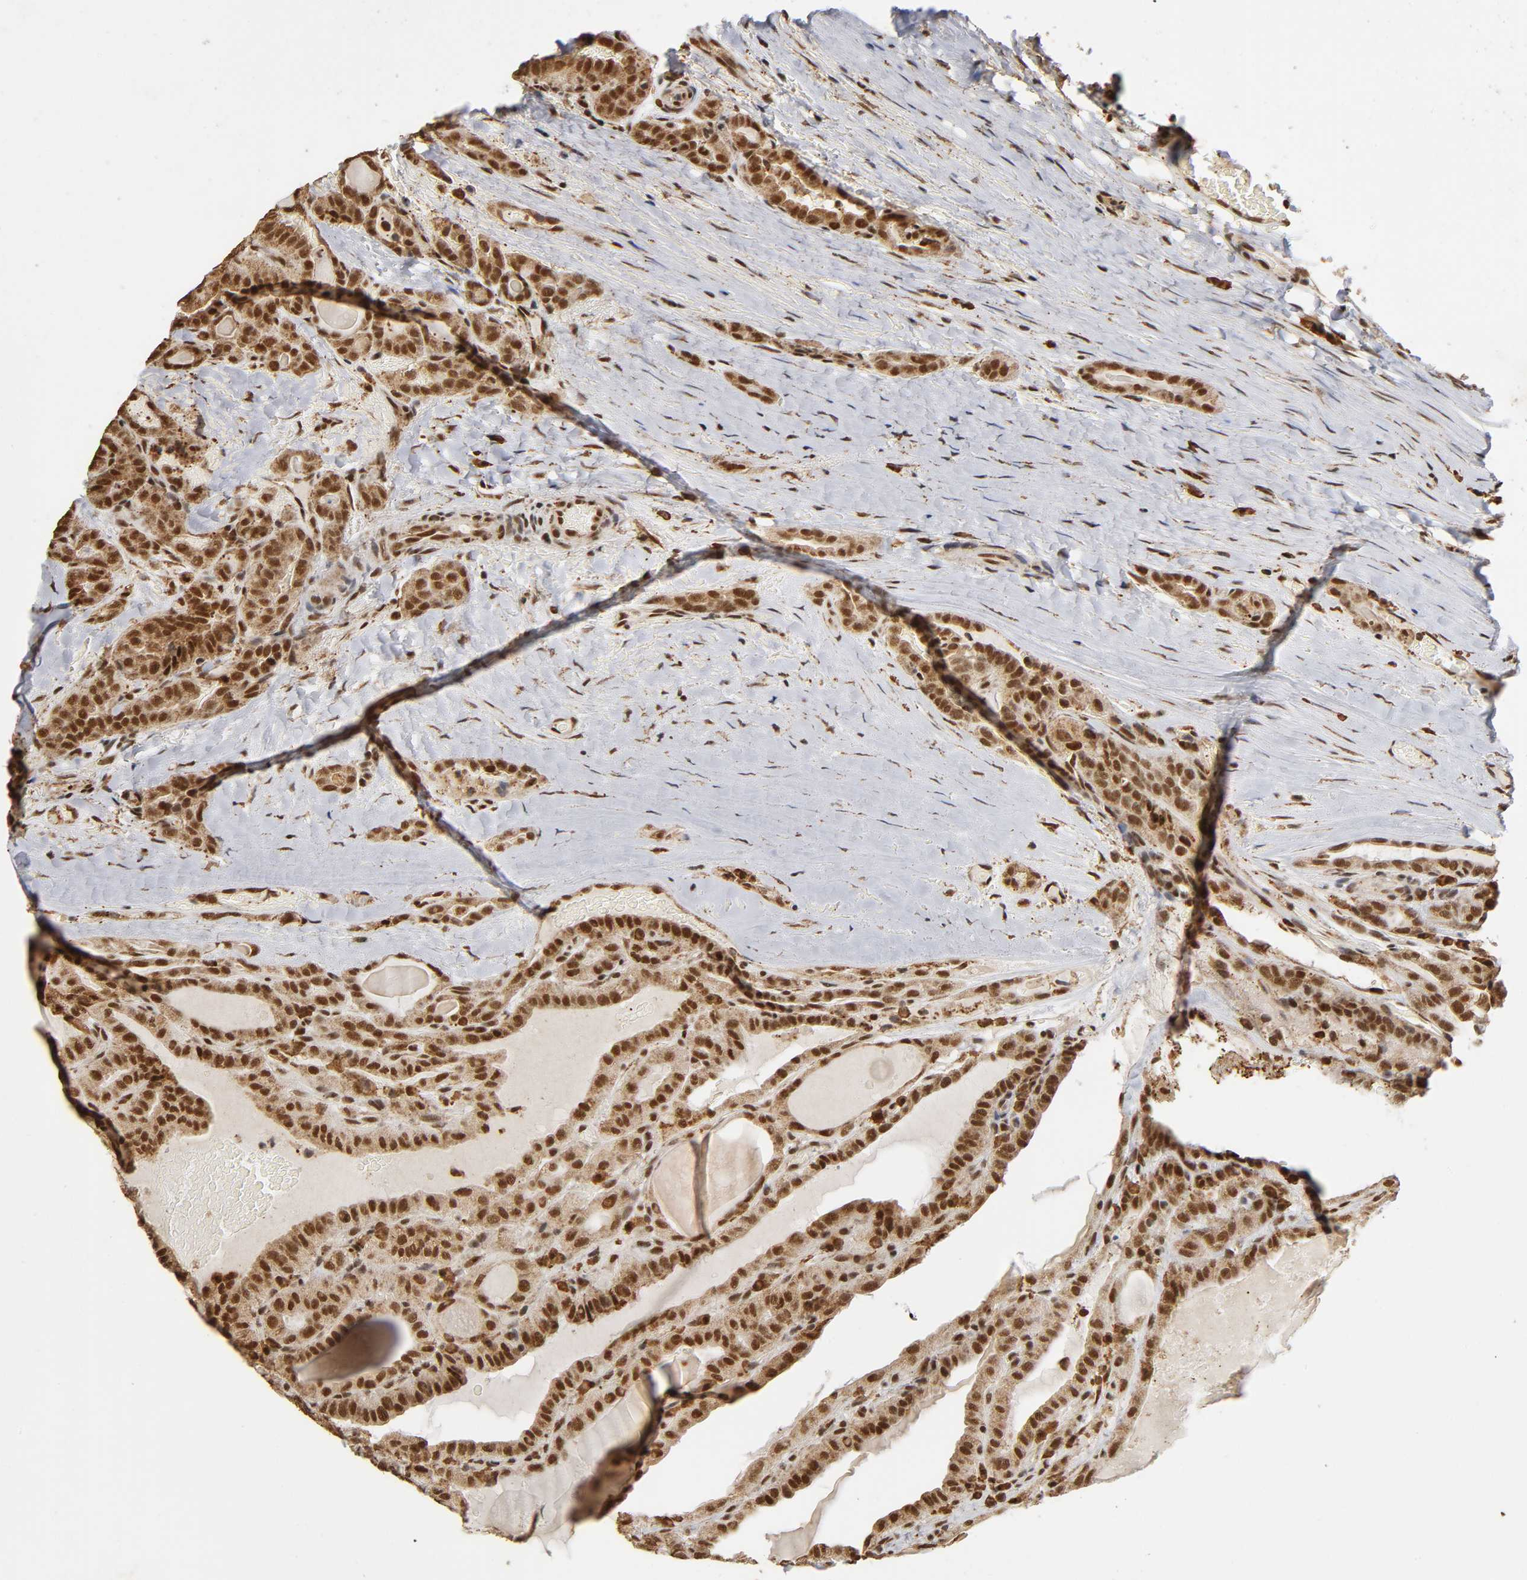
{"staining": {"intensity": "strong", "quantity": ">75%", "location": "cytoplasmic/membranous,nuclear"}, "tissue": "thyroid cancer", "cell_type": "Tumor cells", "image_type": "cancer", "snomed": [{"axis": "morphology", "description": "Papillary adenocarcinoma, NOS"}, {"axis": "topography", "description": "Thyroid gland"}], "caption": "The photomicrograph shows staining of thyroid papillary adenocarcinoma, revealing strong cytoplasmic/membranous and nuclear protein positivity (brown color) within tumor cells. The staining is performed using DAB brown chromogen to label protein expression. The nuclei are counter-stained blue using hematoxylin.", "gene": "RNF122", "patient": {"sex": "male", "age": 77}}